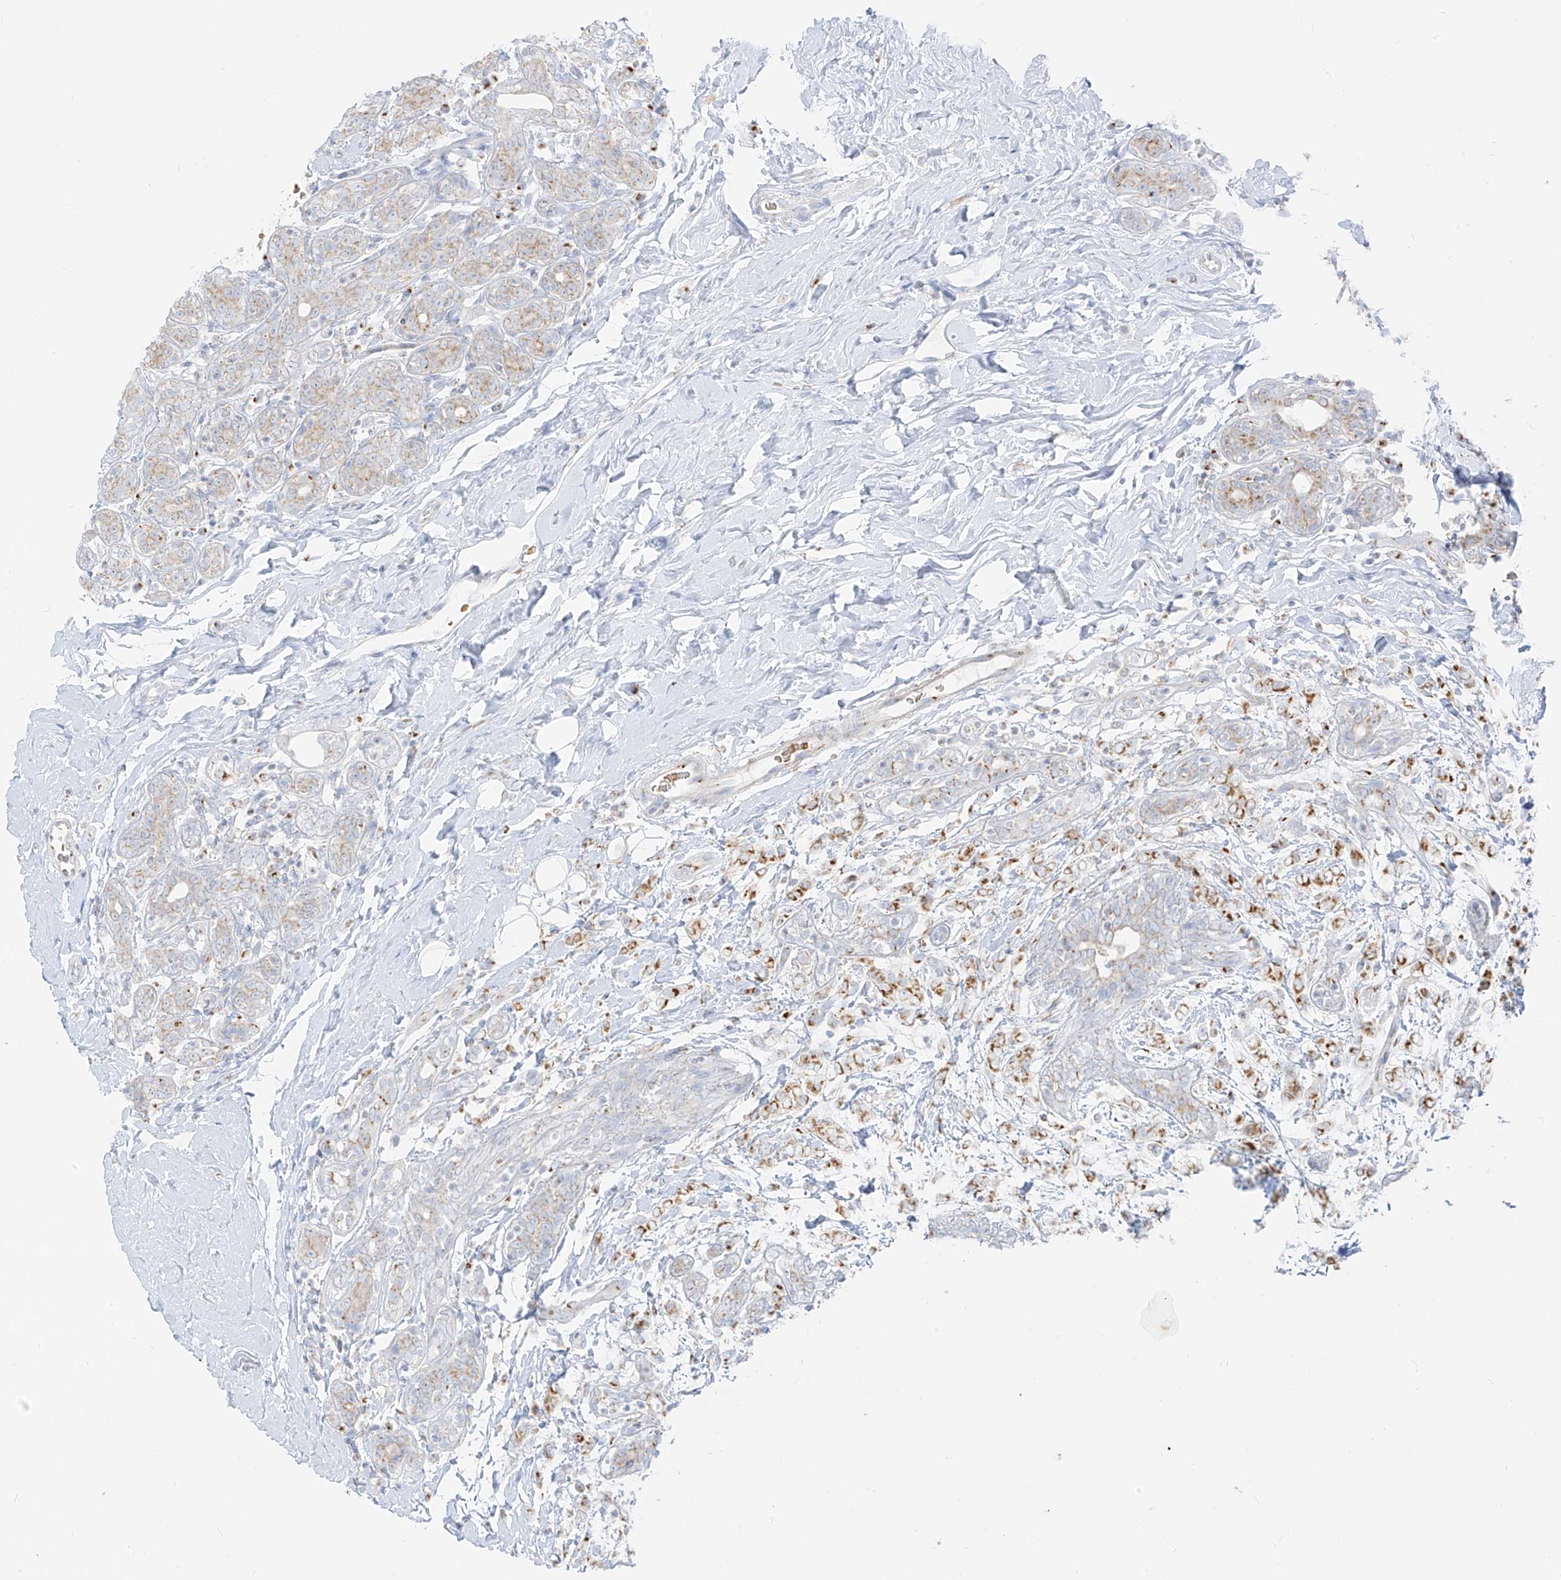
{"staining": {"intensity": "moderate", "quantity": ">75%", "location": "cytoplasmic/membranous"}, "tissue": "breast cancer", "cell_type": "Tumor cells", "image_type": "cancer", "snomed": [{"axis": "morphology", "description": "Normal tissue, NOS"}, {"axis": "morphology", "description": "Lobular carcinoma"}, {"axis": "topography", "description": "Breast"}], "caption": "Immunohistochemical staining of breast lobular carcinoma shows medium levels of moderate cytoplasmic/membranous positivity in approximately >75% of tumor cells.", "gene": "TMEM87B", "patient": {"sex": "female", "age": 47}}